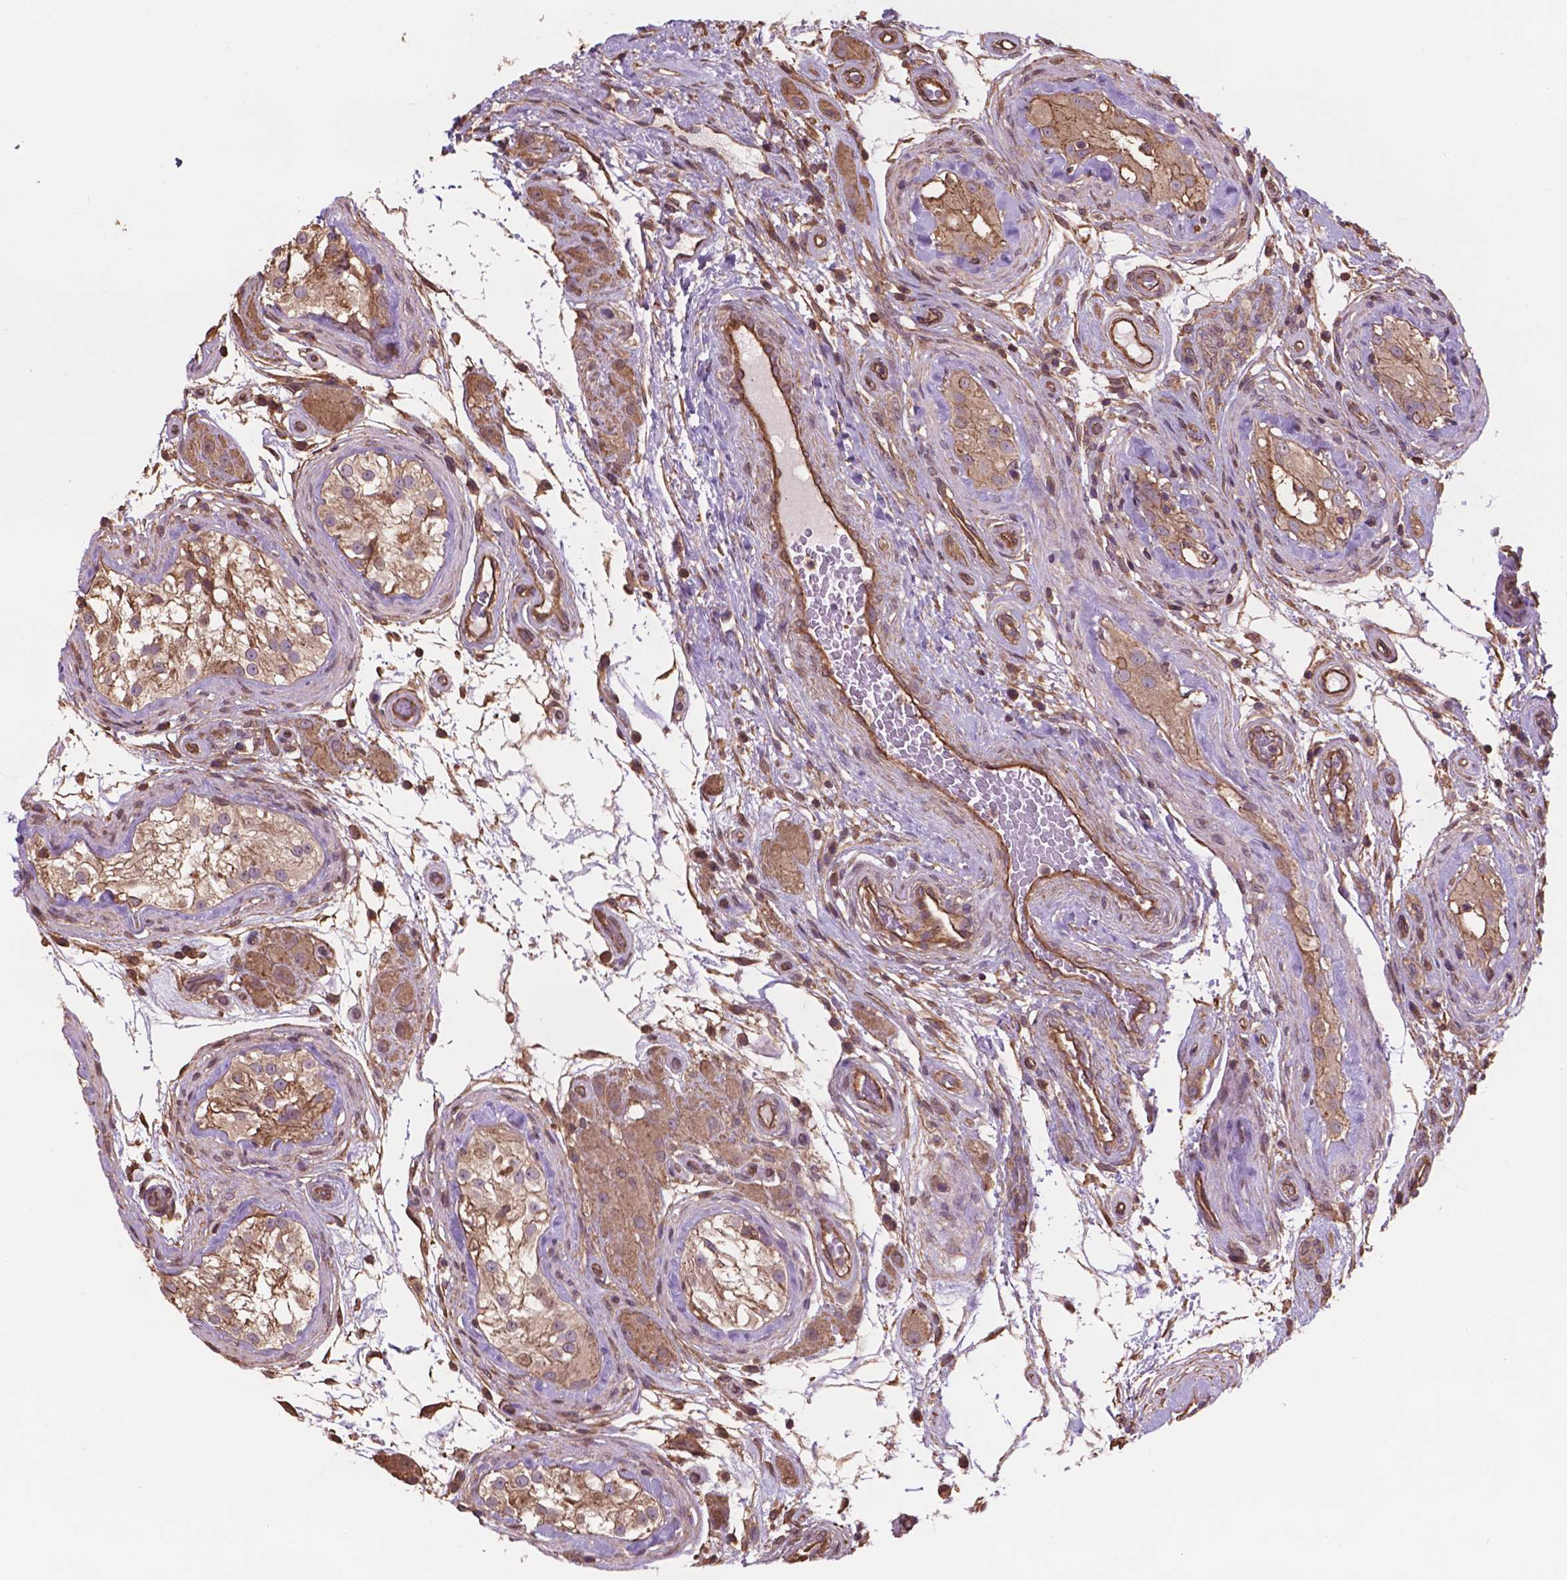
{"staining": {"intensity": "moderate", "quantity": ">75%", "location": "cytoplasmic/membranous"}, "tissue": "testis cancer", "cell_type": "Tumor cells", "image_type": "cancer", "snomed": [{"axis": "morphology", "description": "Seminoma, NOS"}, {"axis": "morphology", "description": "Carcinoma, Embryonal, NOS"}, {"axis": "topography", "description": "Testis"}], "caption": "Protein staining of testis cancer (seminoma) tissue reveals moderate cytoplasmic/membranous staining in about >75% of tumor cells. Using DAB (brown) and hematoxylin (blue) stains, captured at high magnification using brightfield microscopy.", "gene": "NIPA2", "patient": {"sex": "male", "age": 41}}